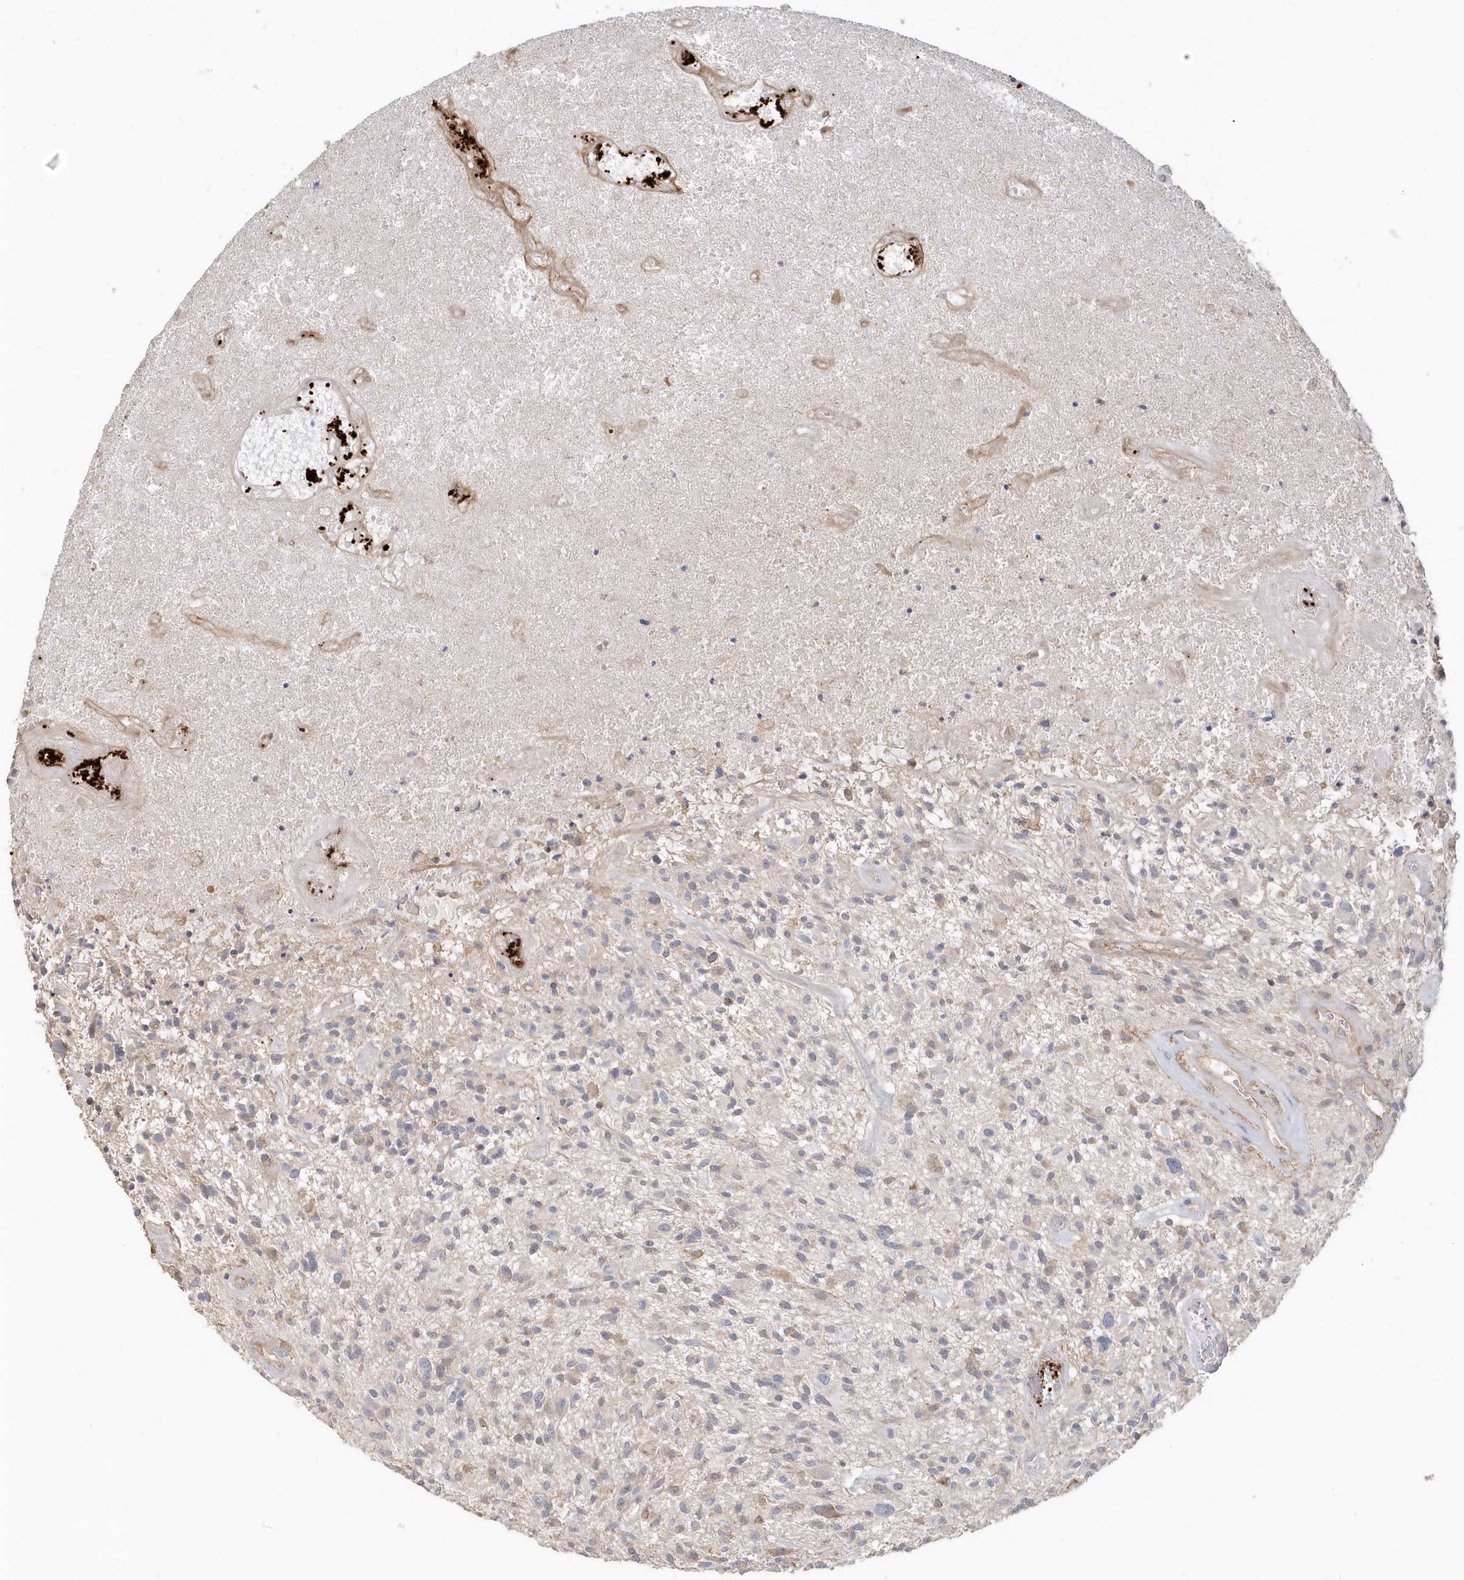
{"staining": {"intensity": "negative", "quantity": "none", "location": "none"}, "tissue": "glioma", "cell_type": "Tumor cells", "image_type": "cancer", "snomed": [{"axis": "morphology", "description": "Glioma, malignant, High grade"}, {"axis": "topography", "description": "Brain"}], "caption": "Malignant high-grade glioma was stained to show a protein in brown. There is no significant staining in tumor cells.", "gene": "MMRN1", "patient": {"sex": "male", "age": 47}}